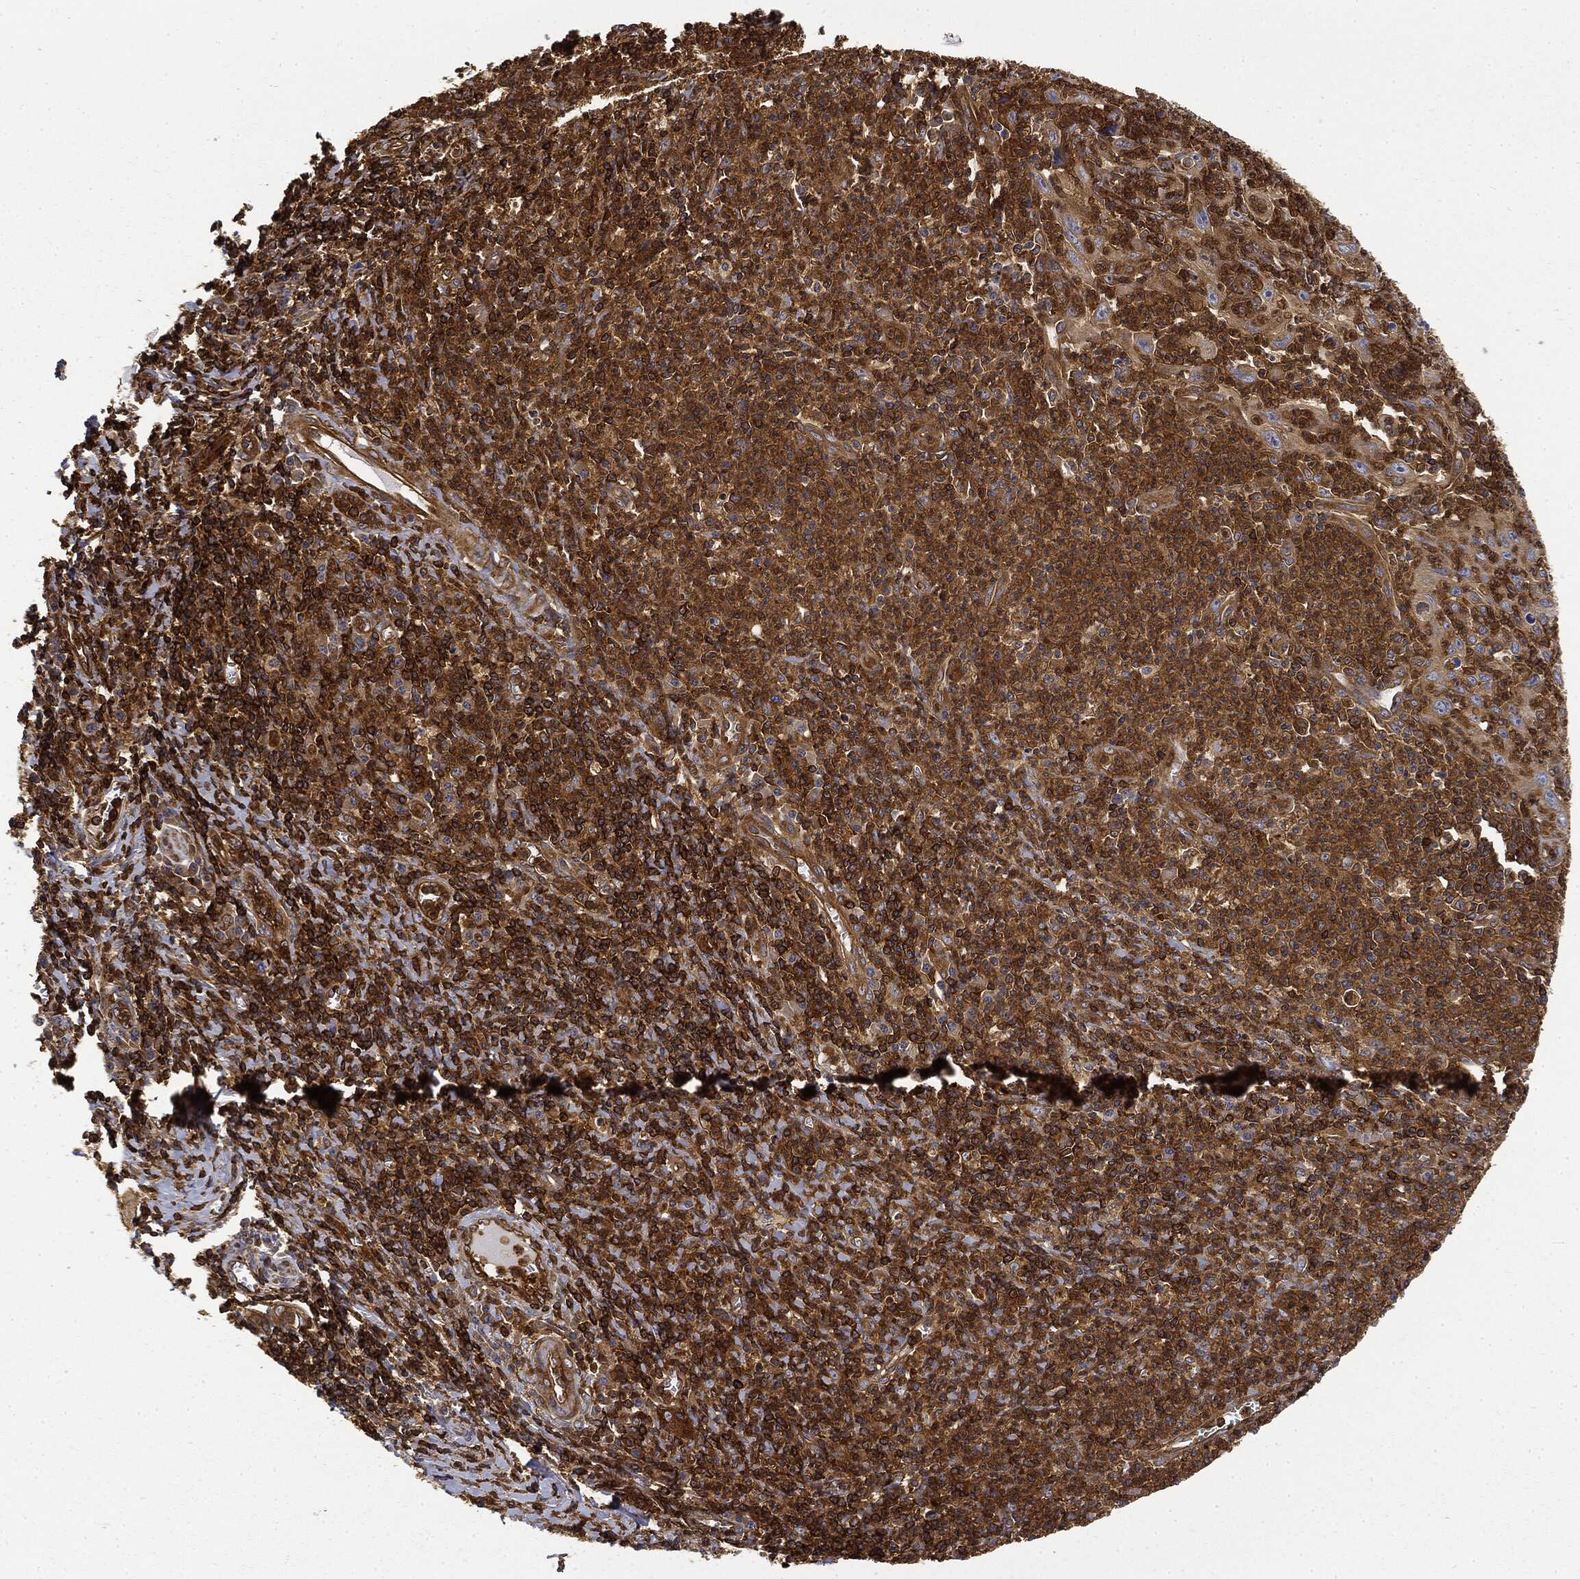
{"staining": {"intensity": "moderate", "quantity": ">75%", "location": "cytoplasmic/membranous"}, "tissue": "cervical cancer", "cell_type": "Tumor cells", "image_type": "cancer", "snomed": [{"axis": "morphology", "description": "Squamous cell carcinoma, NOS"}, {"axis": "topography", "description": "Cervix"}], "caption": "The photomicrograph displays immunohistochemical staining of cervical cancer. There is moderate cytoplasmic/membranous expression is identified in approximately >75% of tumor cells. (Brightfield microscopy of DAB IHC at high magnification).", "gene": "WDR1", "patient": {"sex": "female", "age": 26}}